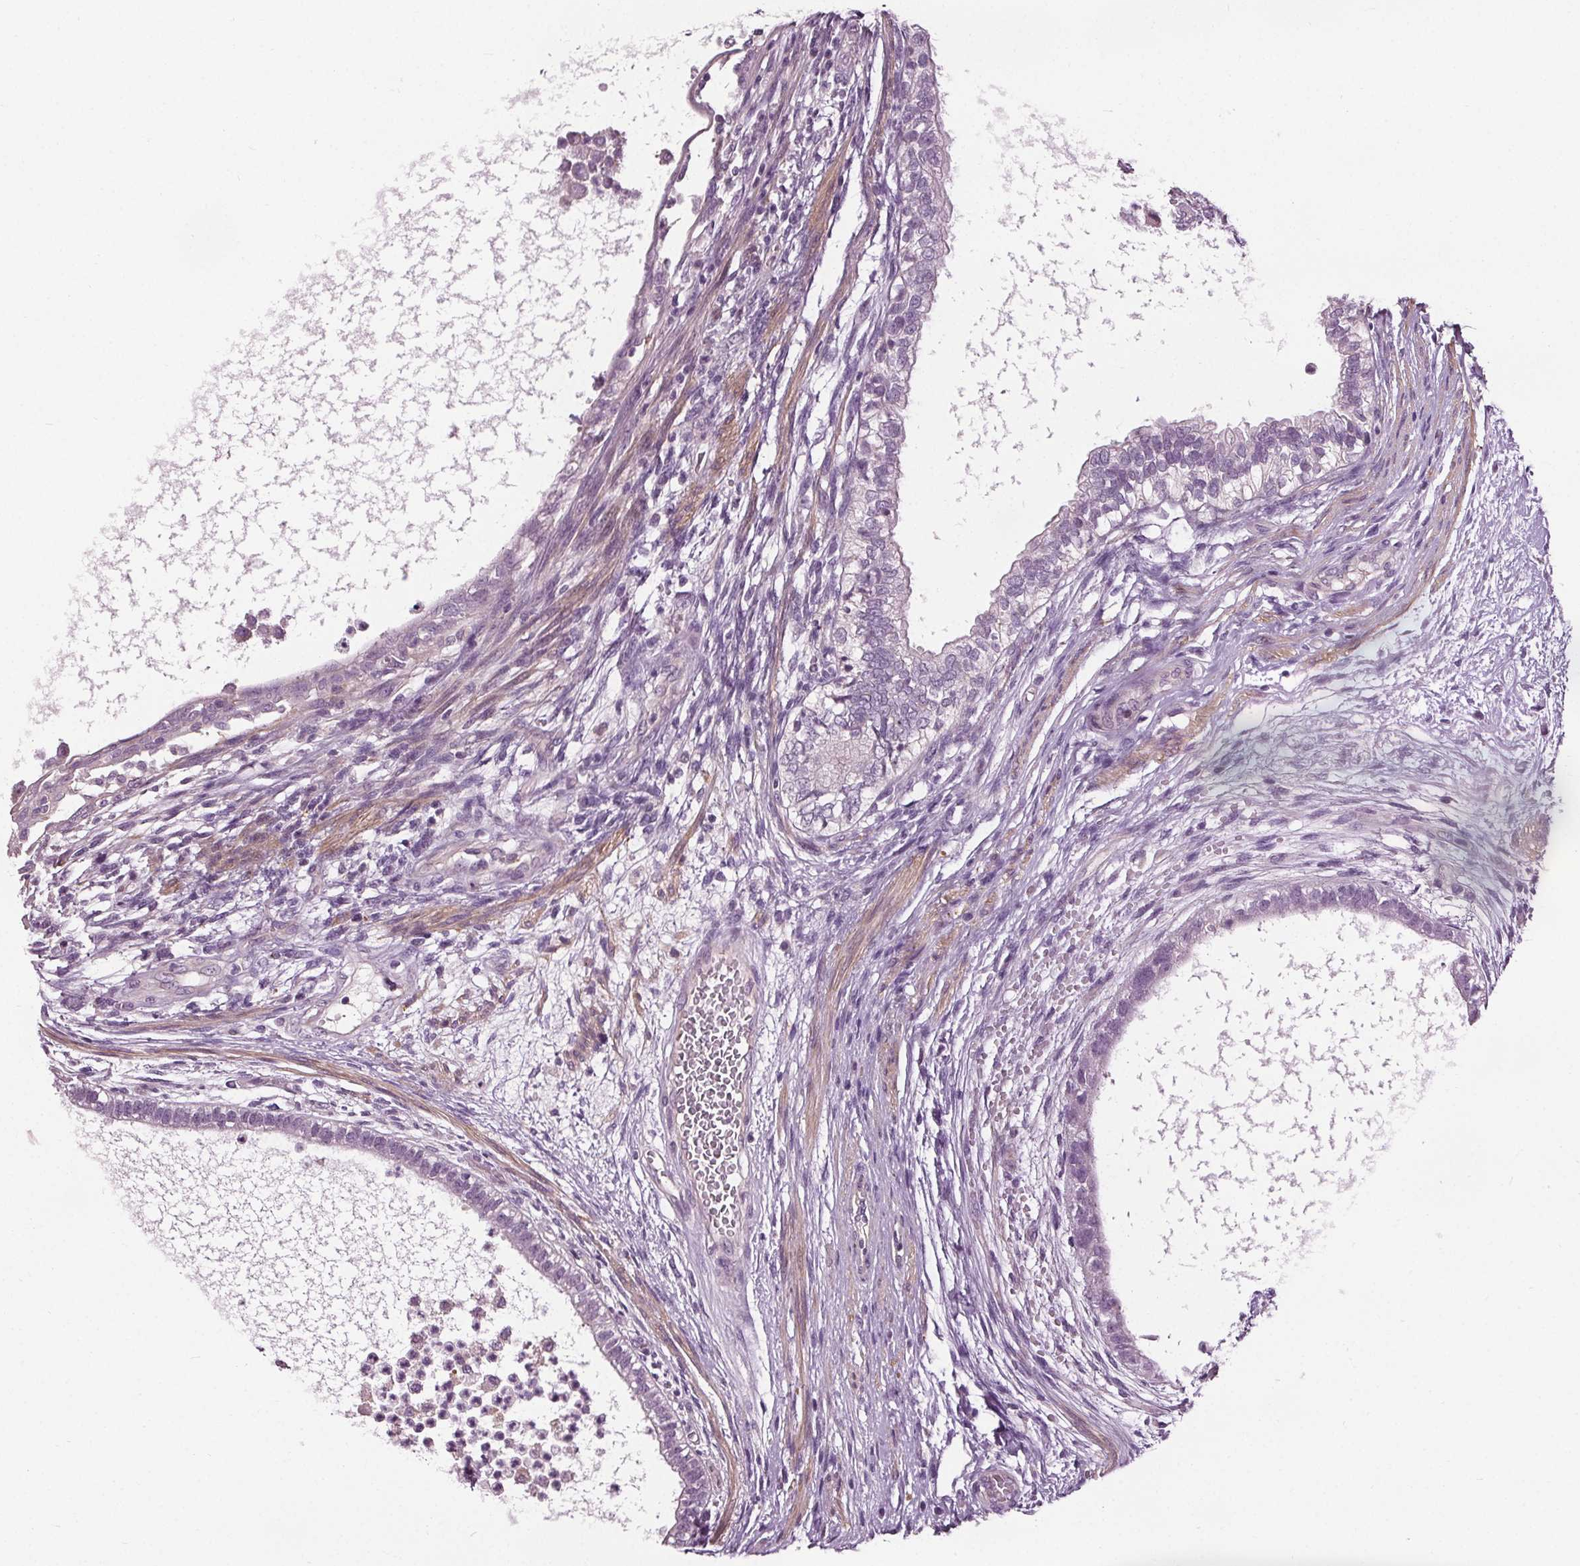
{"staining": {"intensity": "negative", "quantity": "none", "location": "none"}, "tissue": "testis cancer", "cell_type": "Tumor cells", "image_type": "cancer", "snomed": [{"axis": "morphology", "description": "Carcinoma, Embryonal, NOS"}, {"axis": "topography", "description": "Testis"}], "caption": "Testis embryonal carcinoma was stained to show a protein in brown. There is no significant staining in tumor cells. The staining was performed using DAB (3,3'-diaminobenzidine) to visualize the protein expression in brown, while the nuclei were stained in blue with hematoxylin (Magnification: 20x).", "gene": "RASA1", "patient": {"sex": "male", "age": 26}}